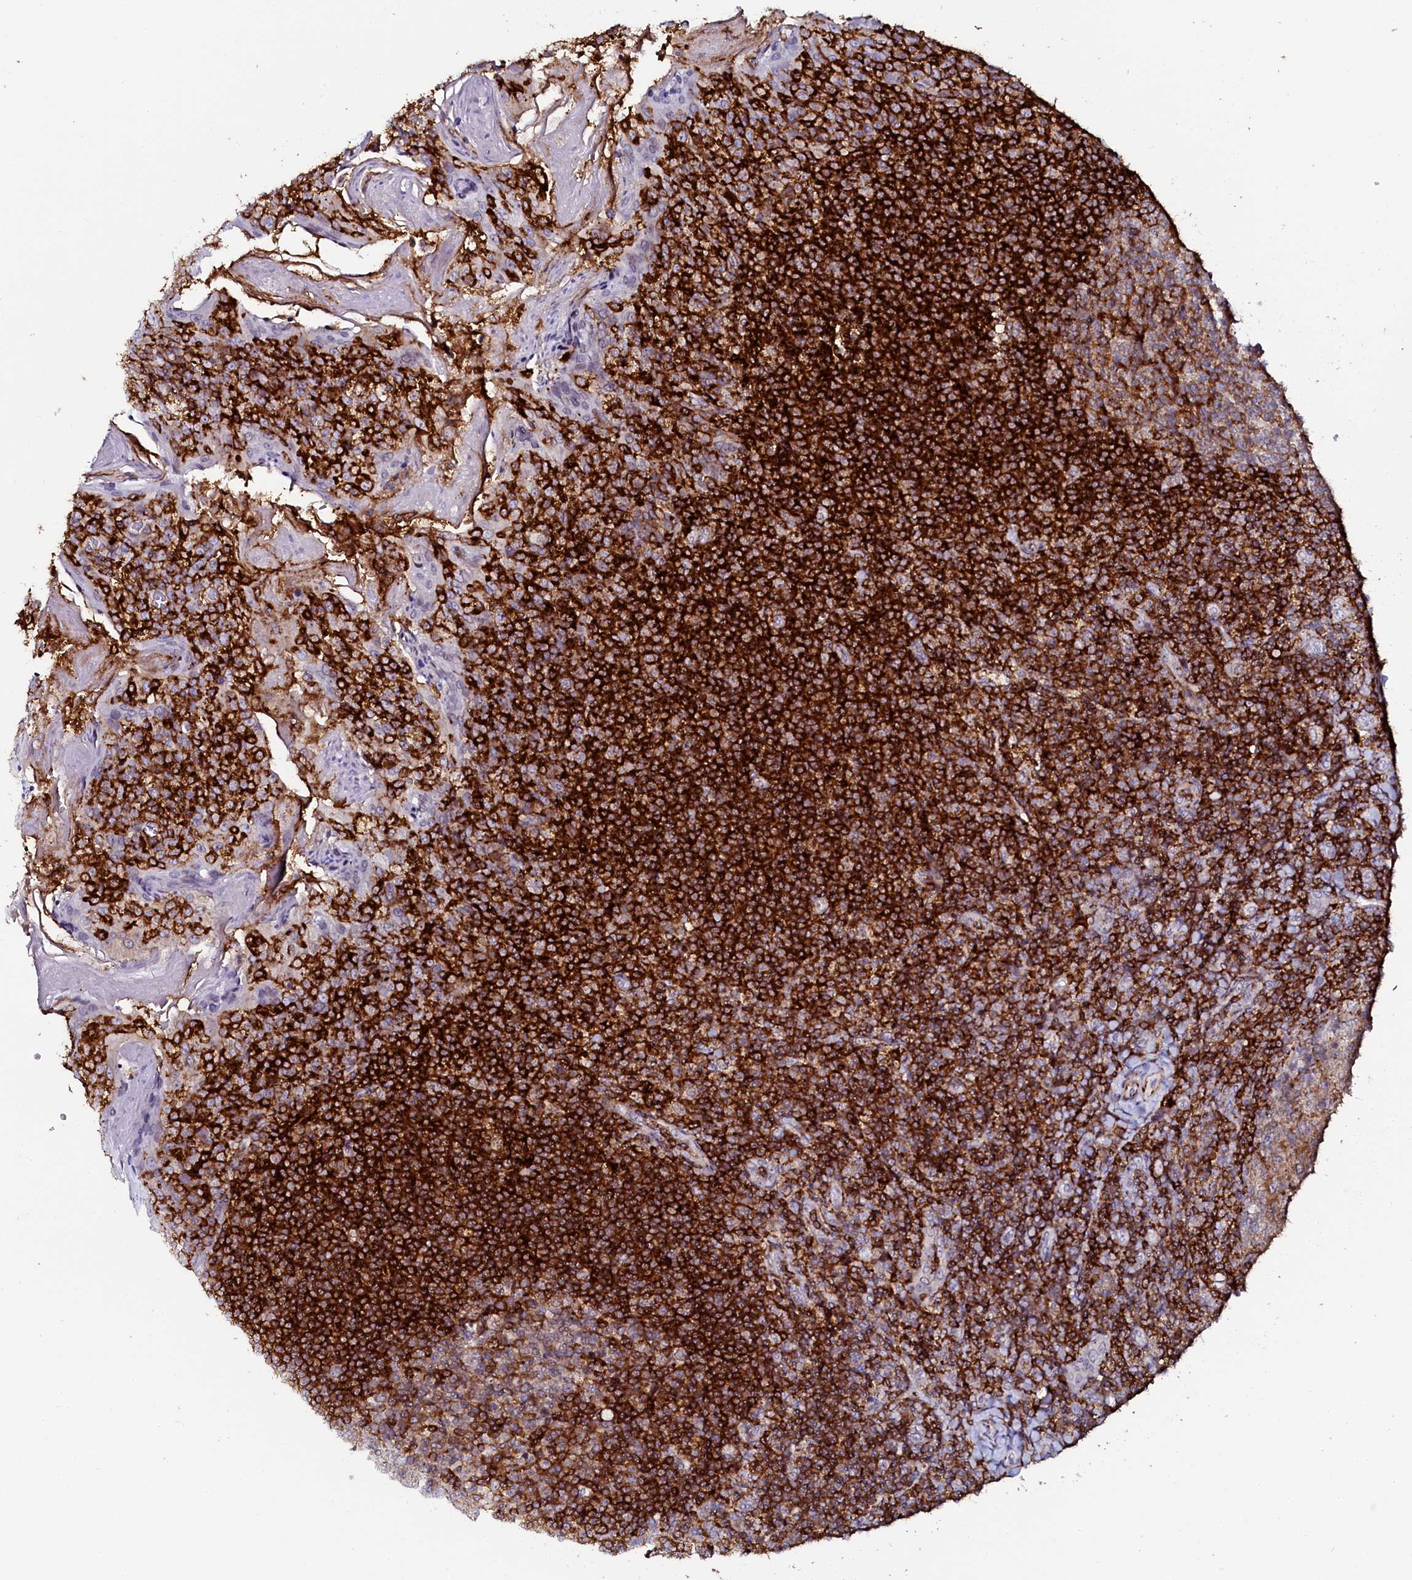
{"staining": {"intensity": "moderate", "quantity": "25%-75%", "location": "cytoplasmic/membranous"}, "tissue": "tonsil", "cell_type": "Germinal center cells", "image_type": "normal", "snomed": [{"axis": "morphology", "description": "Normal tissue, NOS"}, {"axis": "topography", "description": "Tonsil"}], "caption": "About 25%-75% of germinal center cells in normal human tonsil exhibit moderate cytoplasmic/membranous protein expression as visualized by brown immunohistochemical staining.", "gene": "AAAS", "patient": {"sex": "female", "age": 10}}